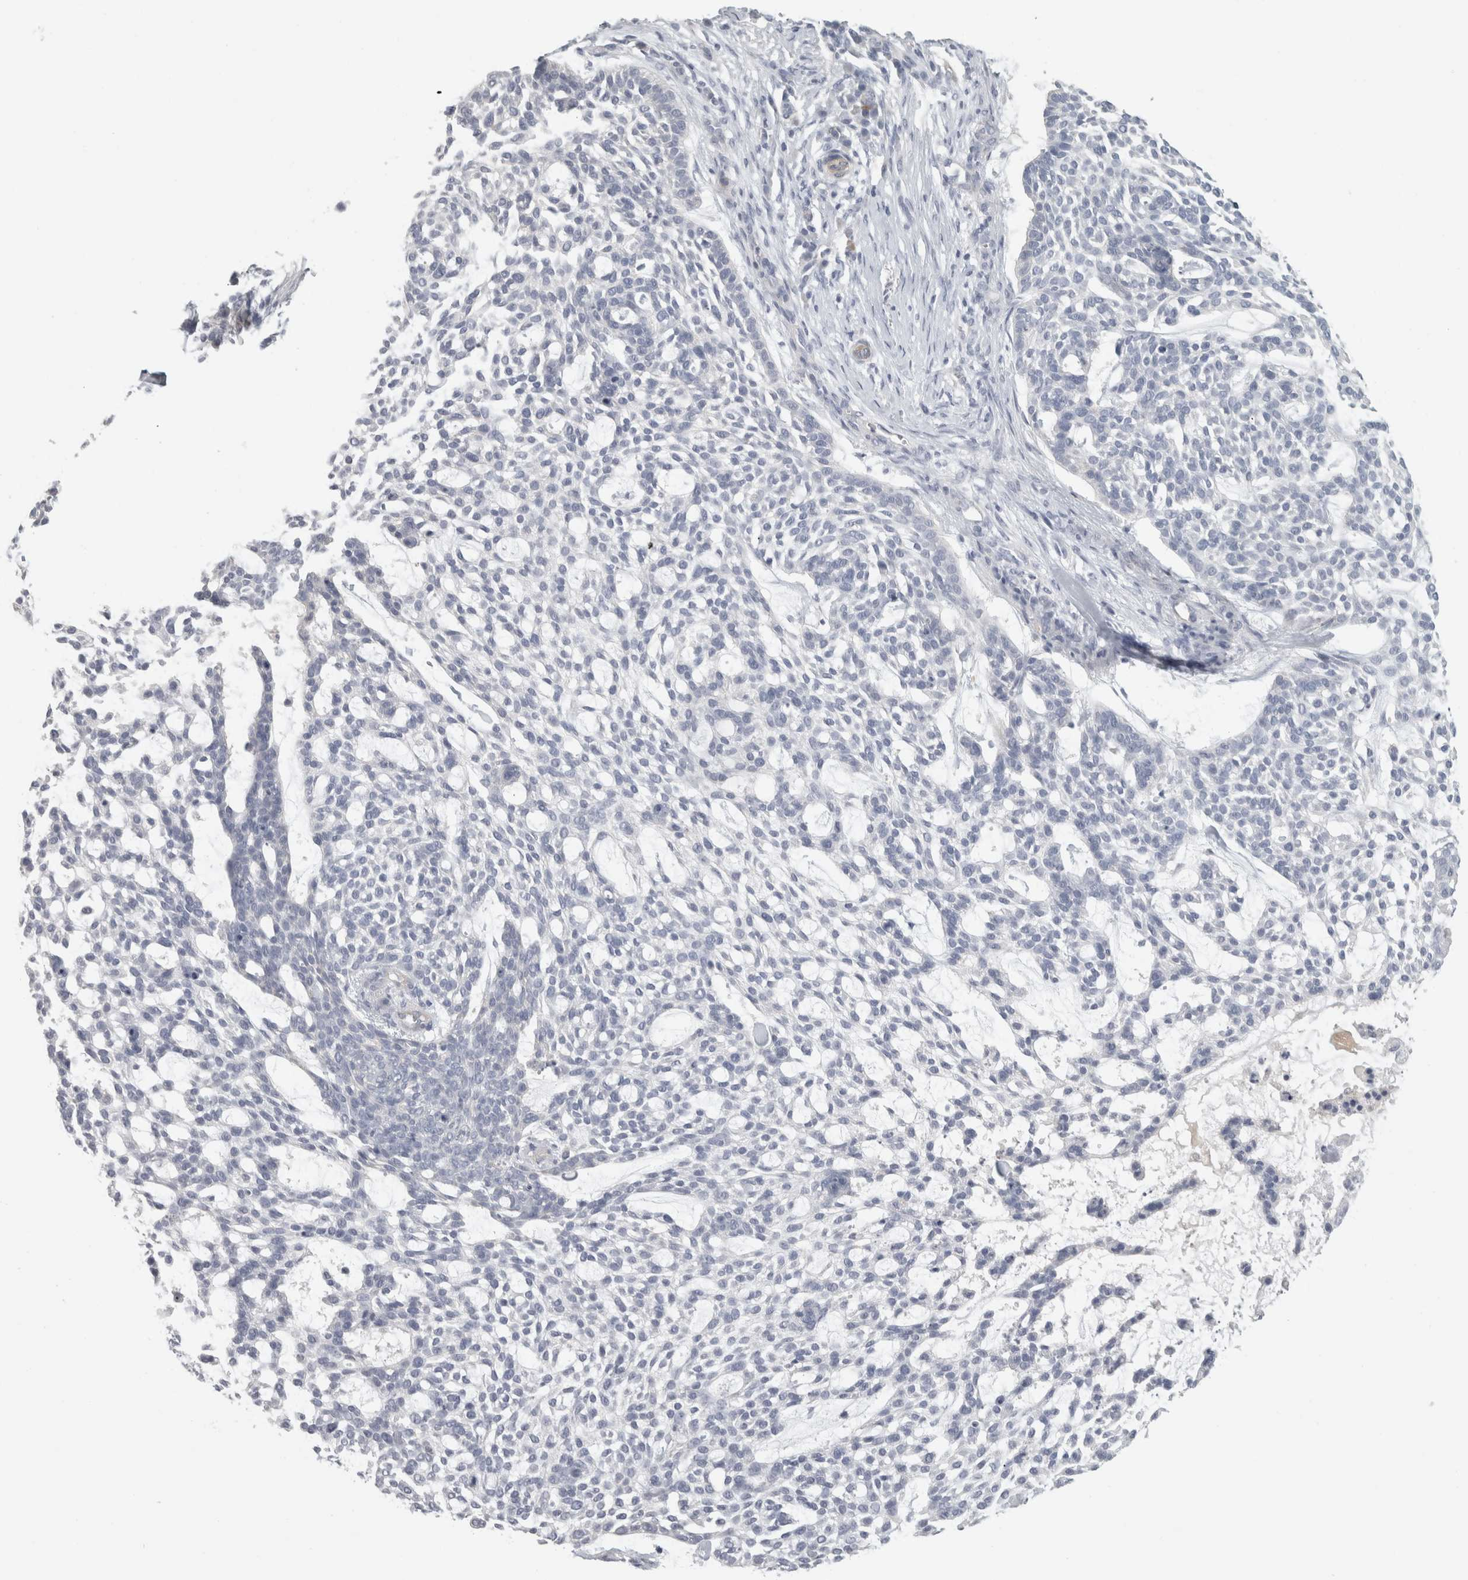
{"staining": {"intensity": "negative", "quantity": "none", "location": "none"}, "tissue": "skin cancer", "cell_type": "Tumor cells", "image_type": "cancer", "snomed": [{"axis": "morphology", "description": "Basal cell carcinoma"}, {"axis": "topography", "description": "Skin"}], "caption": "Tumor cells are negative for protein expression in human basal cell carcinoma (skin).", "gene": "FBLIM1", "patient": {"sex": "female", "age": 64}}